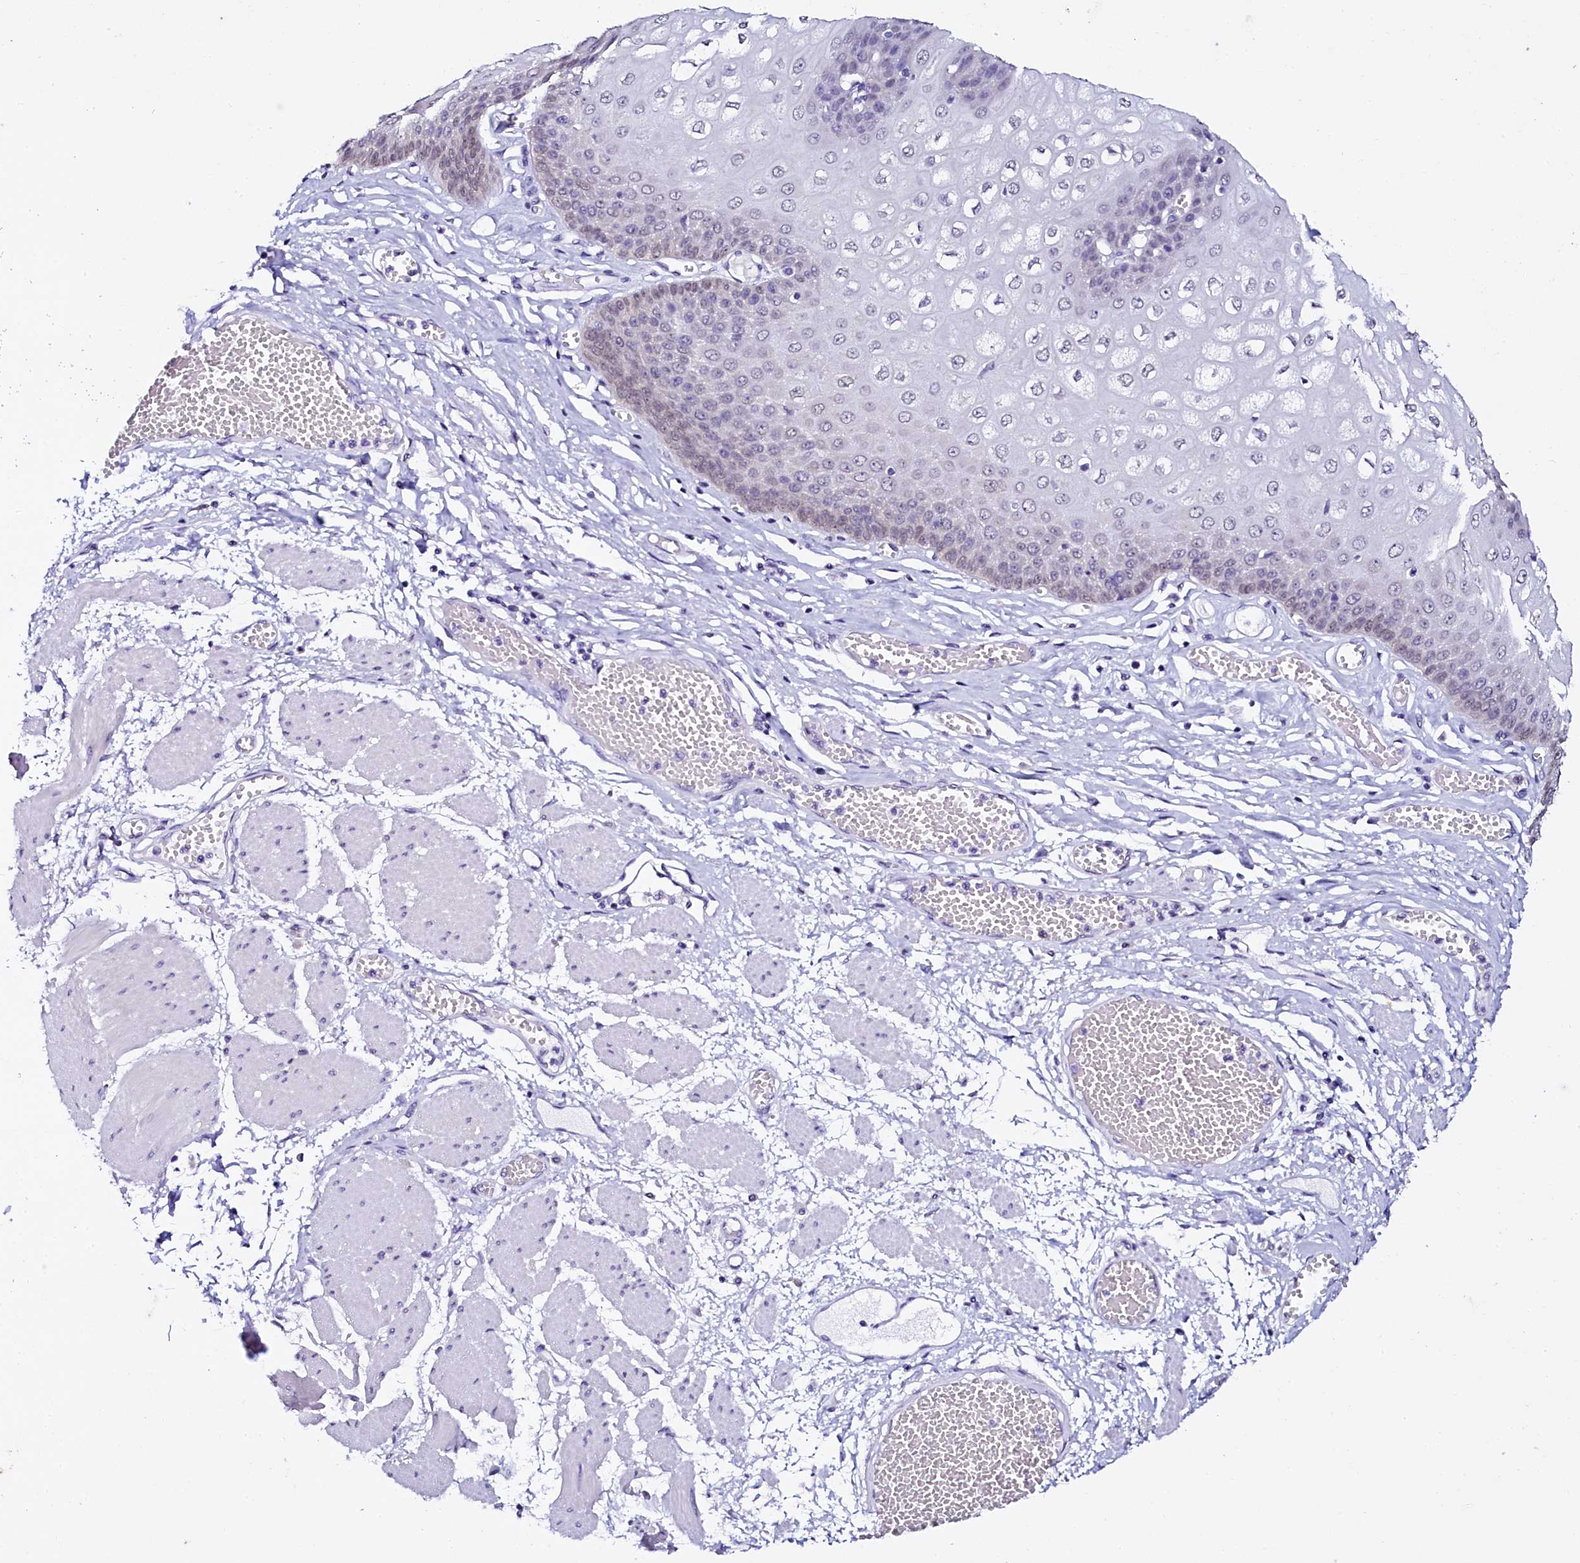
{"staining": {"intensity": "weak", "quantity": "<25%", "location": "cytoplasmic/membranous,nuclear"}, "tissue": "esophagus", "cell_type": "Squamous epithelial cells", "image_type": "normal", "snomed": [{"axis": "morphology", "description": "Normal tissue, NOS"}, {"axis": "topography", "description": "Esophagus"}], "caption": "High magnification brightfield microscopy of unremarkable esophagus stained with DAB (brown) and counterstained with hematoxylin (blue): squamous epithelial cells show no significant positivity. (DAB immunohistochemistry (IHC), high magnification).", "gene": "SORD", "patient": {"sex": "male", "age": 60}}